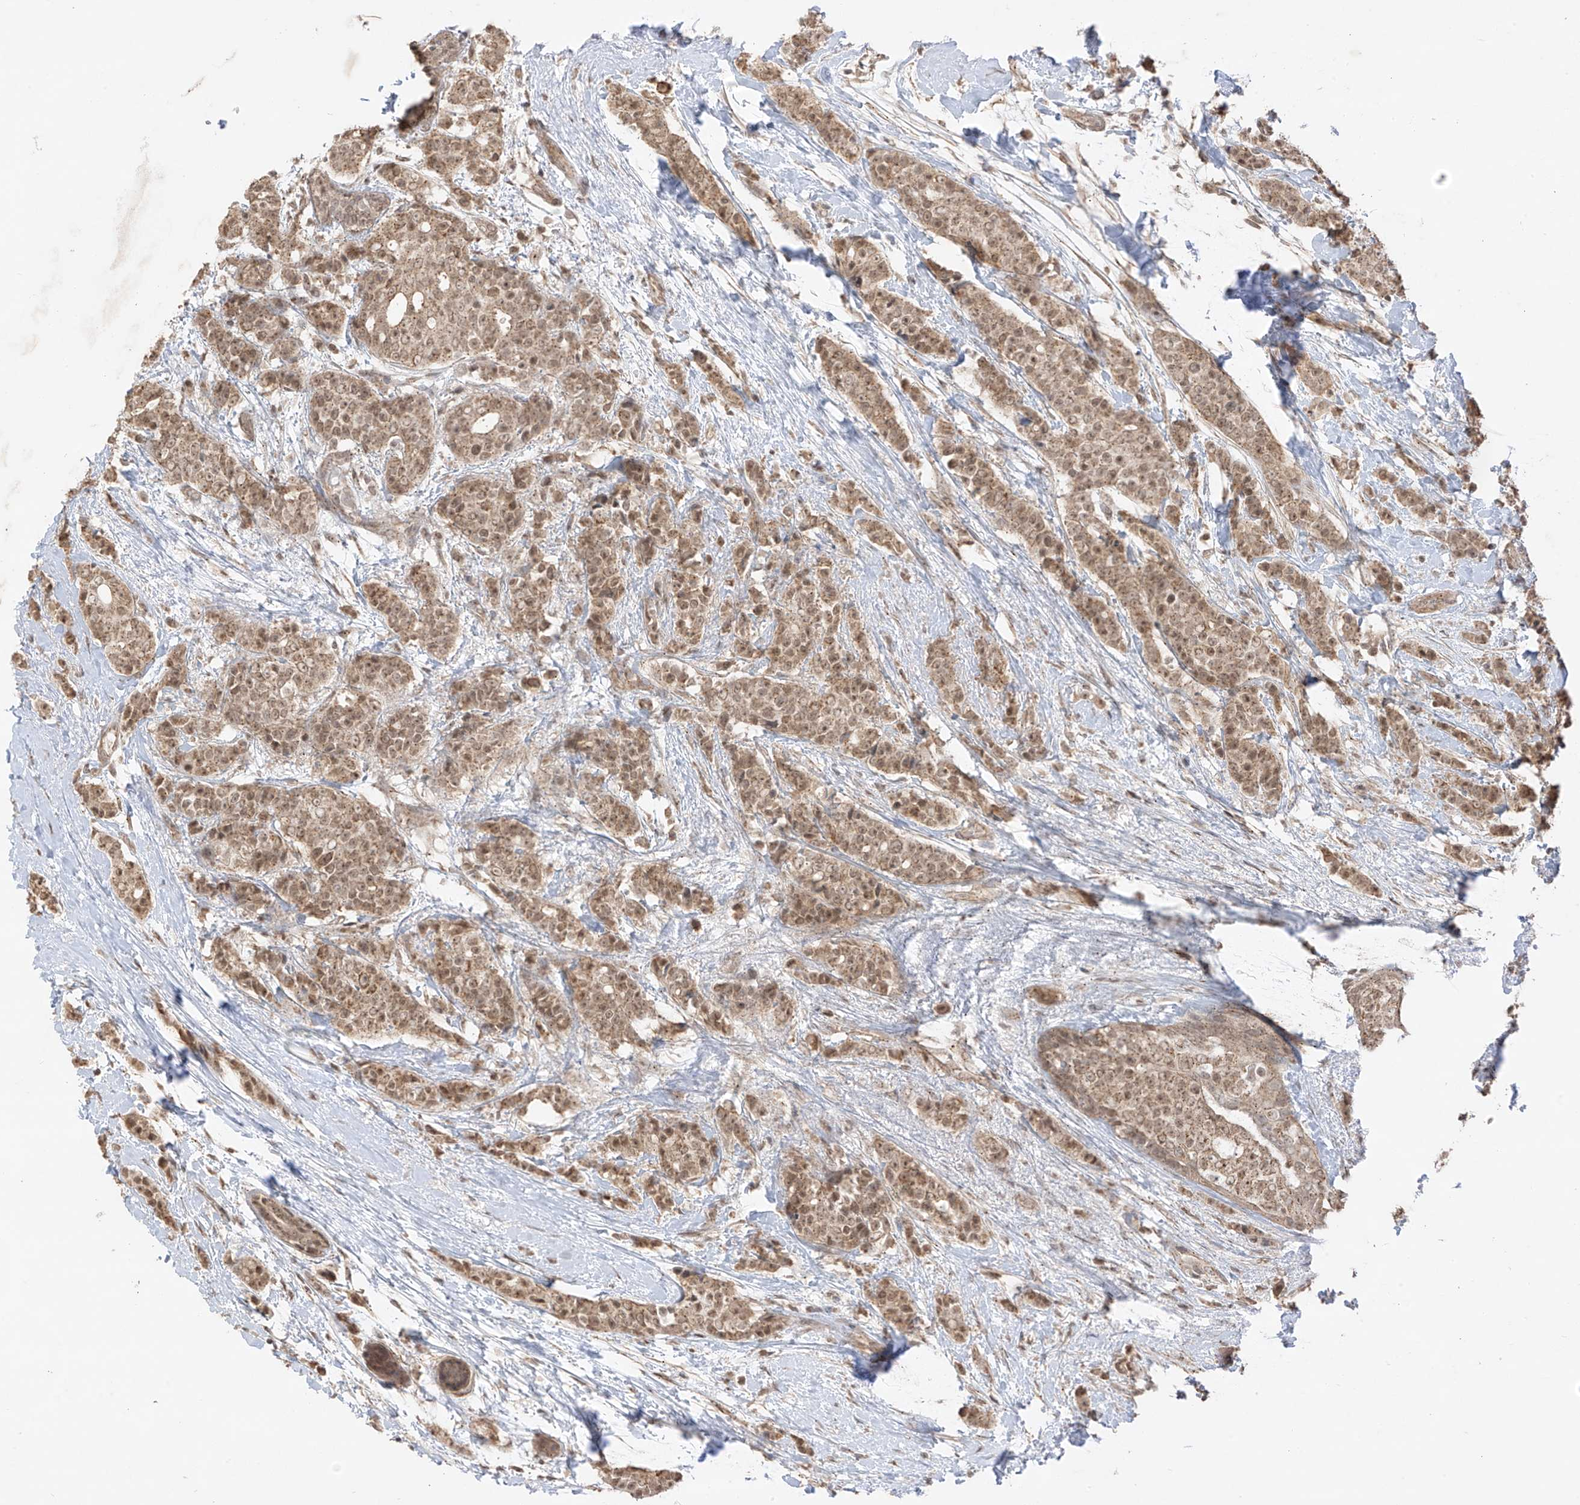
{"staining": {"intensity": "moderate", "quantity": ">75%", "location": "cytoplasmic/membranous,nuclear"}, "tissue": "breast cancer", "cell_type": "Tumor cells", "image_type": "cancer", "snomed": [{"axis": "morphology", "description": "Lobular carcinoma"}, {"axis": "topography", "description": "Breast"}], "caption": "Human breast lobular carcinoma stained with a brown dye displays moderate cytoplasmic/membranous and nuclear positive expression in approximately >75% of tumor cells.", "gene": "N4BP3", "patient": {"sex": "female", "age": 51}}